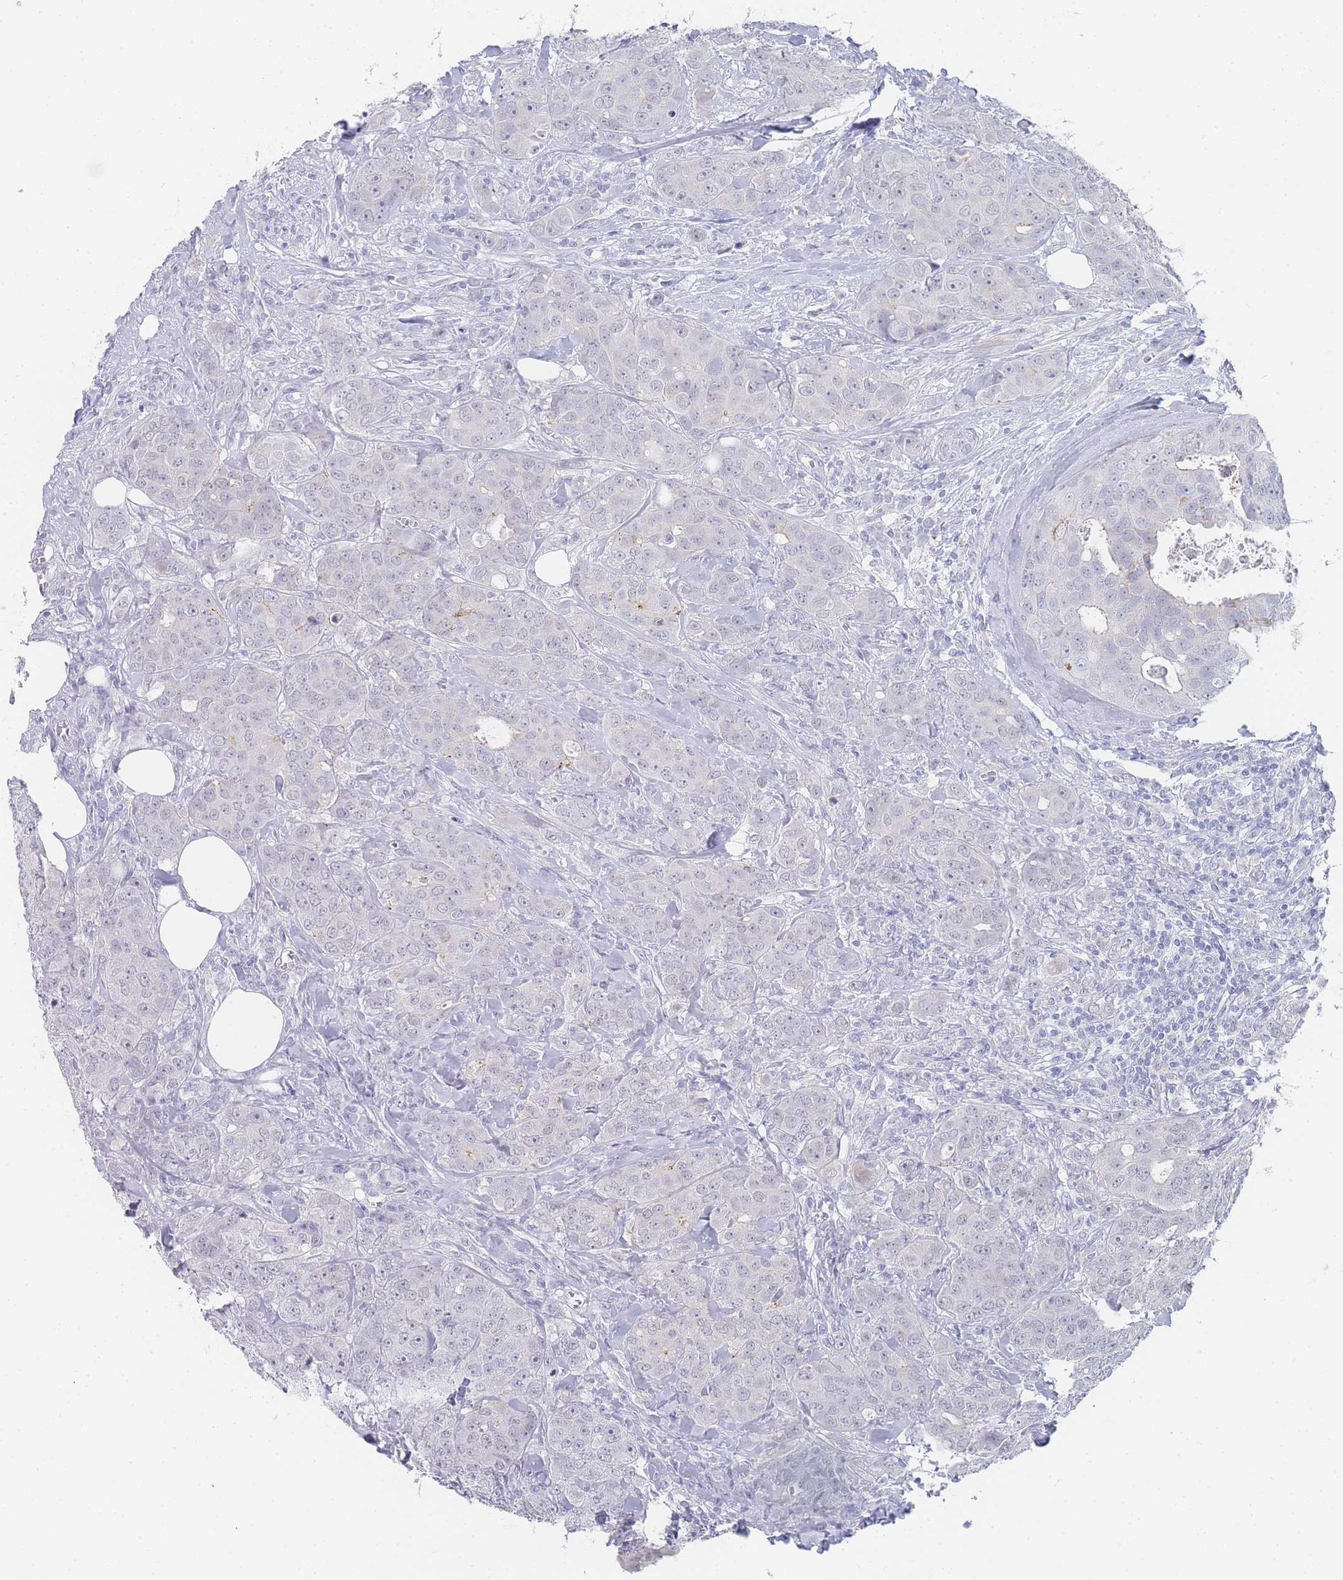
{"staining": {"intensity": "negative", "quantity": "none", "location": "none"}, "tissue": "breast cancer", "cell_type": "Tumor cells", "image_type": "cancer", "snomed": [{"axis": "morphology", "description": "Duct carcinoma"}, {"axis": "topography", "description": "Breast"}], "caption": "Breast invasive ductal carcinoma was stained to show a protein in brown. There is no significant staining in tumor cells.", "gene": "IMPG1", "patient": {"sex": "female", "age": 43}}